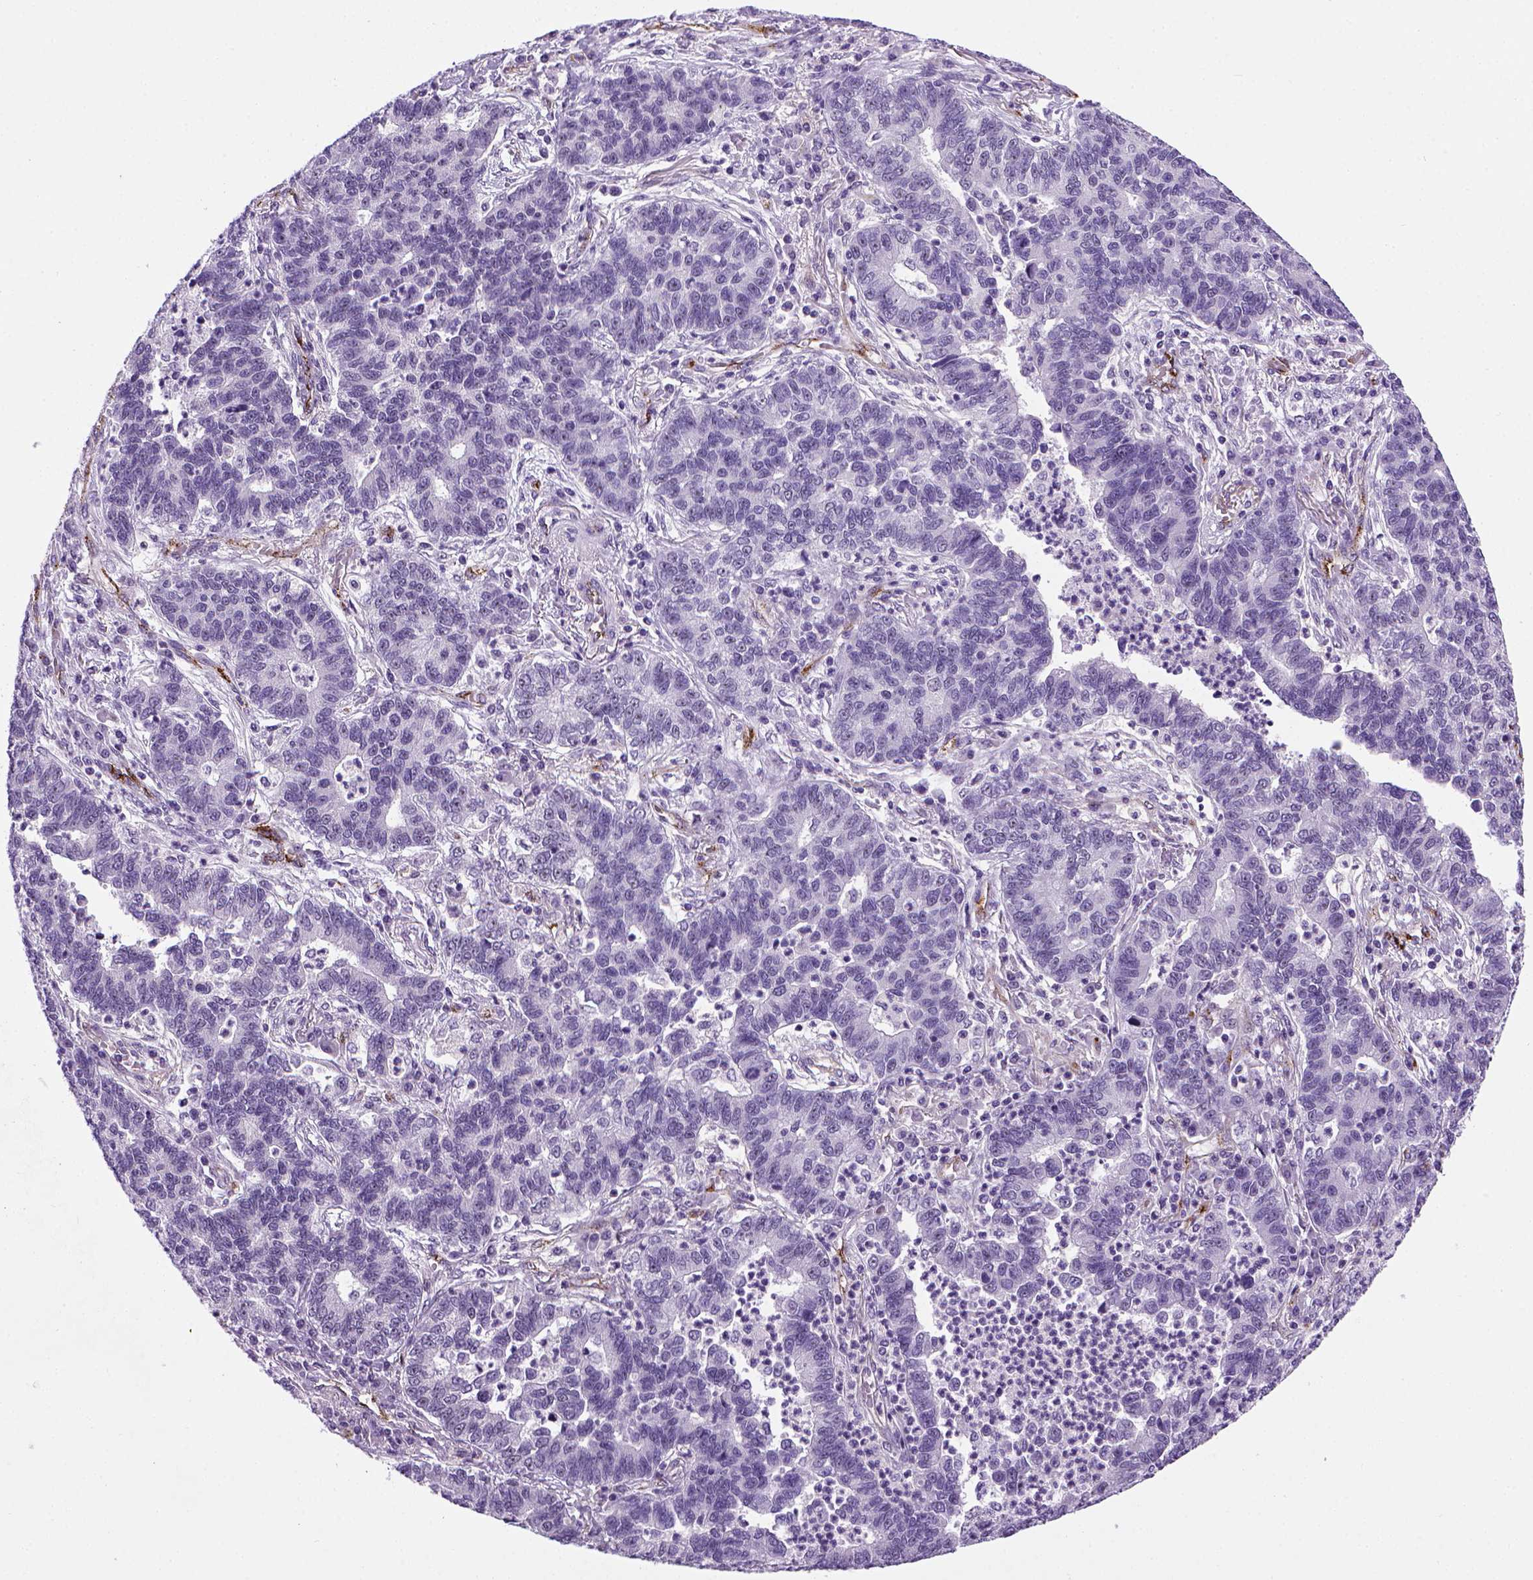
{"staining": {"intensity": "negative", "quantity": "none", "location": "none"}, "tissue": "lung cancer", "cell_type": "Tumor cells", "image_type": "cancer", "snomed": [{"axis": "morphology", "description": "Adenocarcinoma, NOS"}, {"axis": "topography", "description": "Lung"}], "caption": "This histopathology image is of lung cancer stained with immunohistochemistry (IHC) to label a protein in brown with the nuclei are counter-stained blue. There is no staining in tumor cells.", "gene": "VWF", "patient": {"sex": "female", "age": 57}}